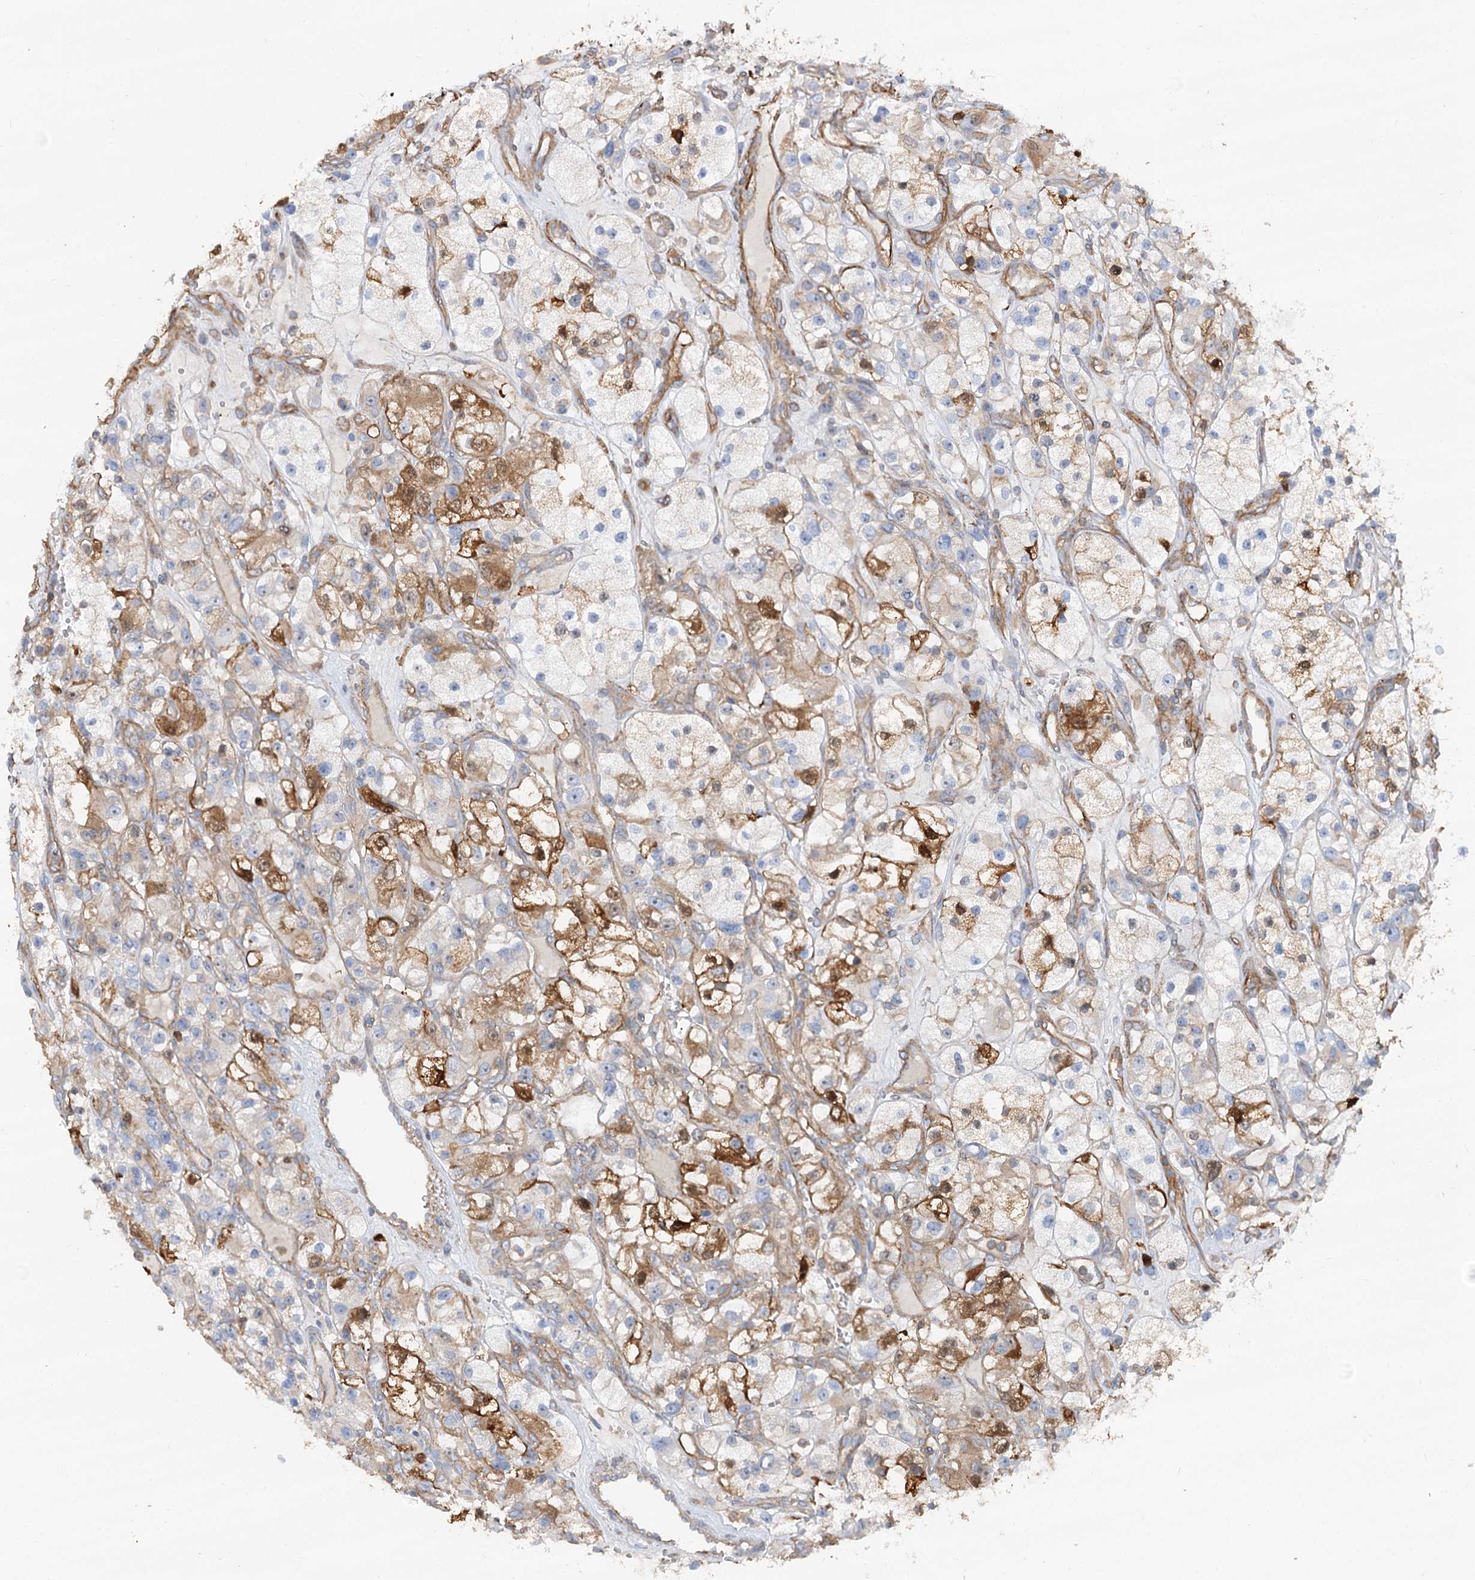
{"staining": {"intensity": "strong", "quantity": "<25%", "location": "cytoplasmic/membranous"}, "tissue": "renal cancer", "cell_type": "Tumor cells", "image_type": "cancer", "snomed": [{"axis": "morphology", "description": "Adenocarcinoma, NOS"}, {"axis": "topography", "description": "Kidney"}], "caption": "Protein analysis of adenocarcinoma (renal) tissue exhibits strong cytoplasmic/membranous staining in about <25% of tumor cells.", "gene": "WDR36", "patient": {"sex": "female", "age": 57}}